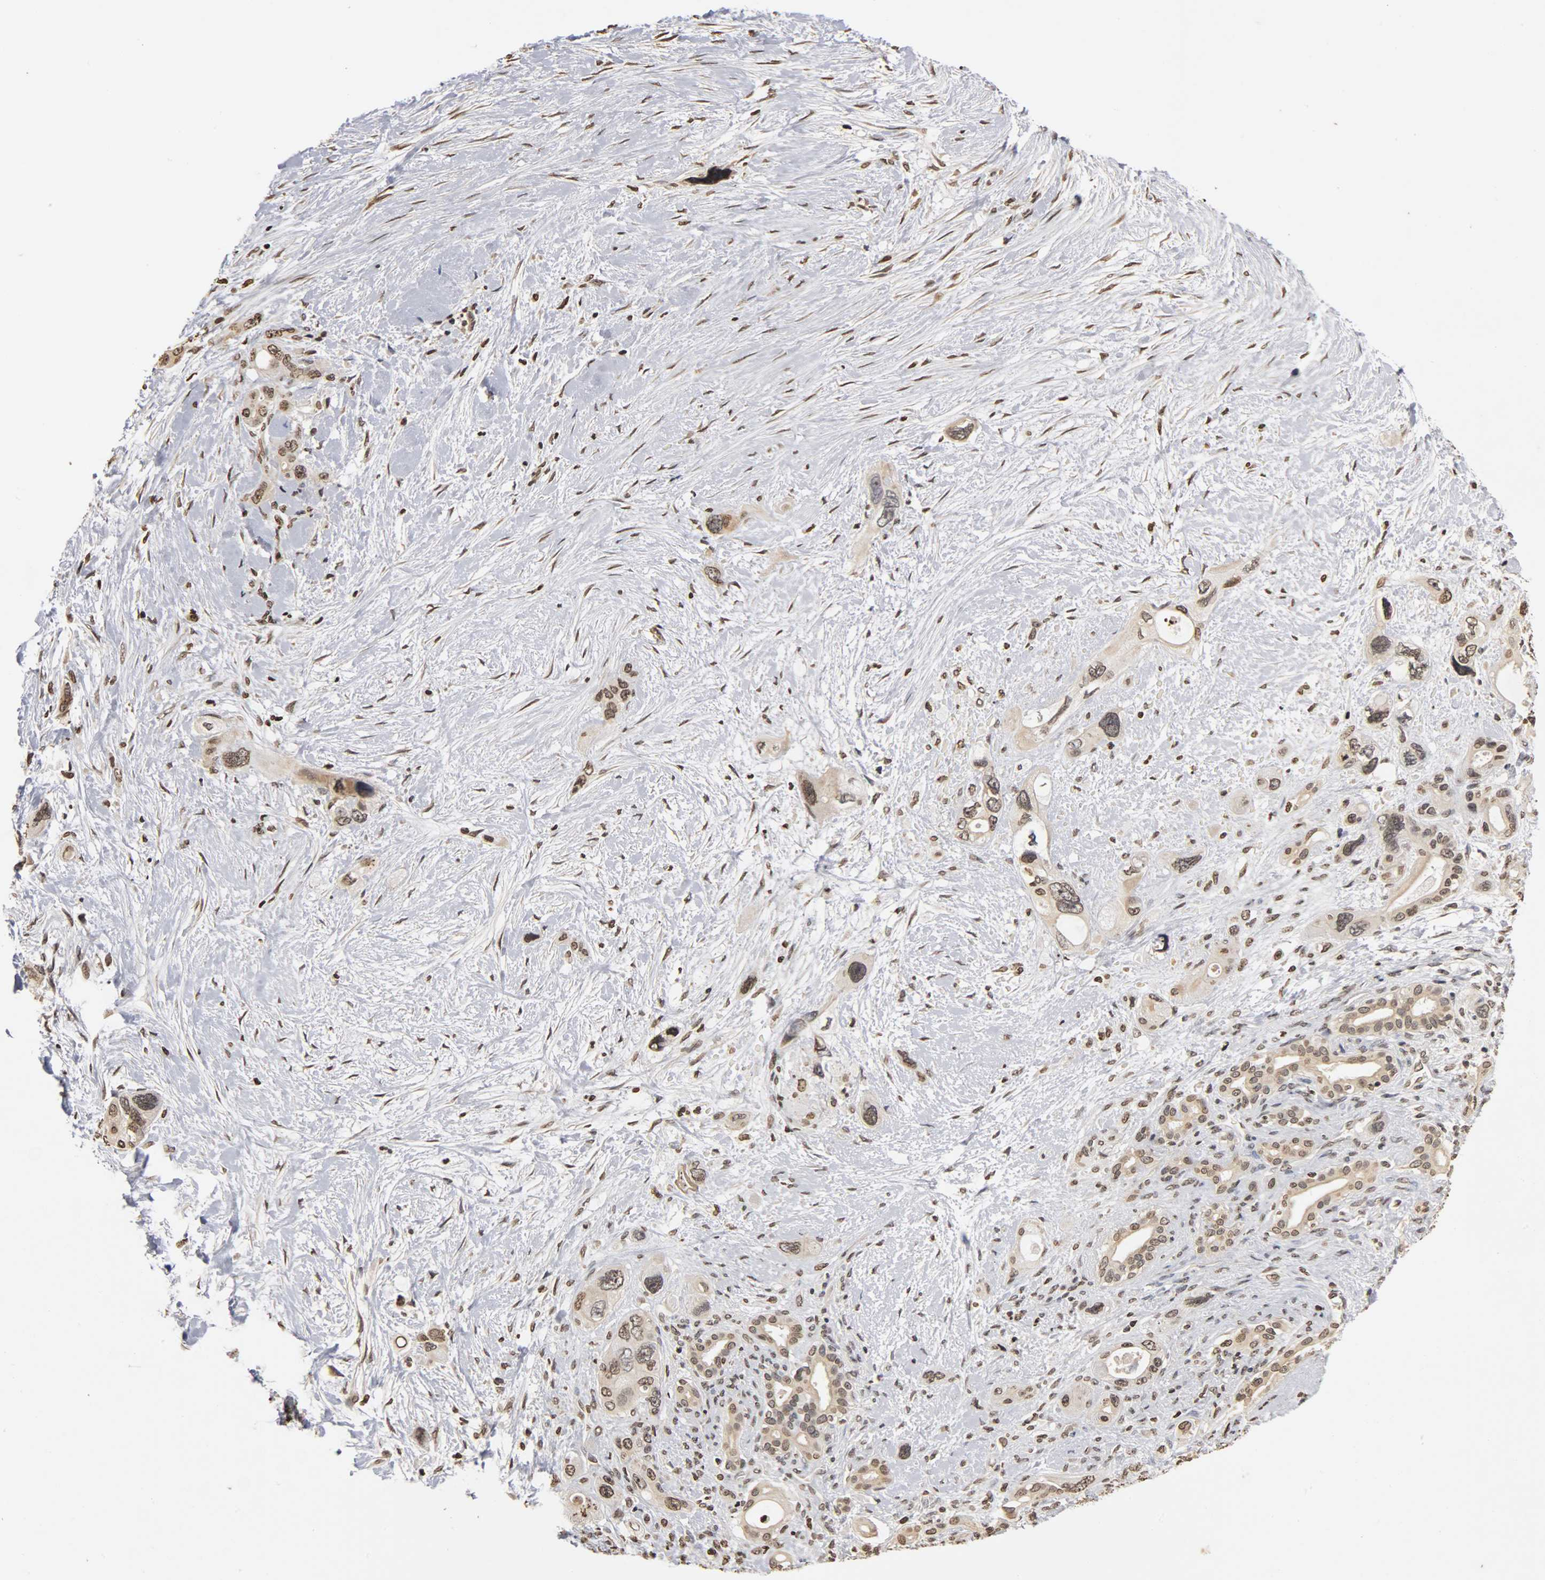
{"staining": {"intensity": "moderate", "quantity": "25%-75%", "location": "cytoplasmic/membranous,nuclear"}, "tissue": "pancreatic cancer", "cell_type": "Tumor cells", "image_type": "cancer", "snomed": [{"axis": "morphology", "description": "Adenocarcinoma, NOS"}, {"axis": "topography", "description": "Pancreas"}], "caption": "Pancreatic cancer stained with a protein marker shows moderate staining in tumor cells.", "gene": "ERCC2", "patient": {"sex": "male", "age": 46}}